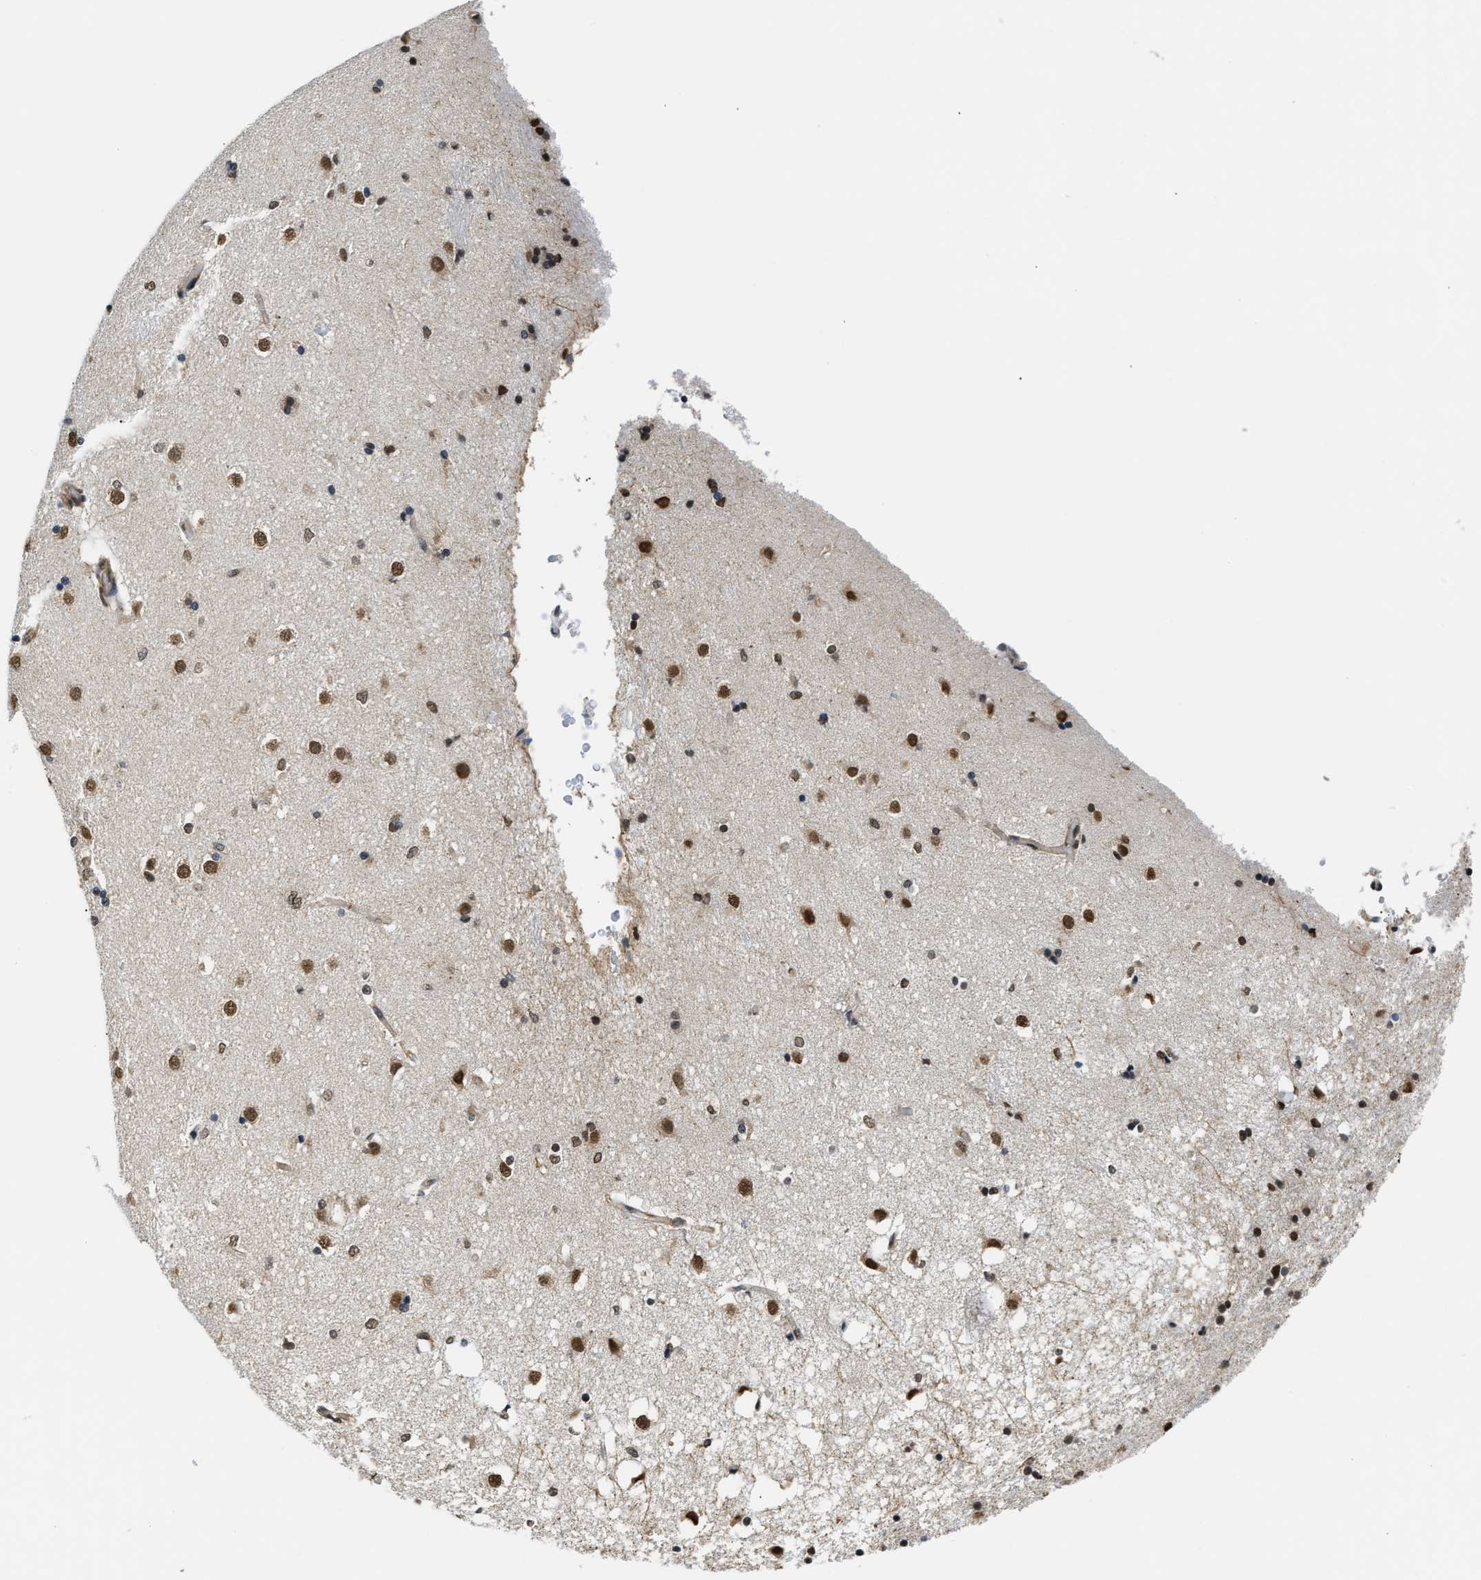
{"staining": {"intensity": "strong", "quantity": "25%-75%", "location": "nuclear"}, "tissue": "caudate", "cell_type": "Glial cells", "image_type": "normal", "snomed": [{"axis": "morphology", "description": "Normal tissue, NOS"}, {"axis": "topography", "description": "Lateral ventricle wall"}], "caption": "IHC photomicrograph of benign caudate: human caudate stained using immunohistochemistry (IHC) displays high levels of strong protein expression localized specifically in the nuclear of glial cells, appearing as a nuclear brown color.", "gene": "STK10", "patient": {"sex": "female", "age": 19}}